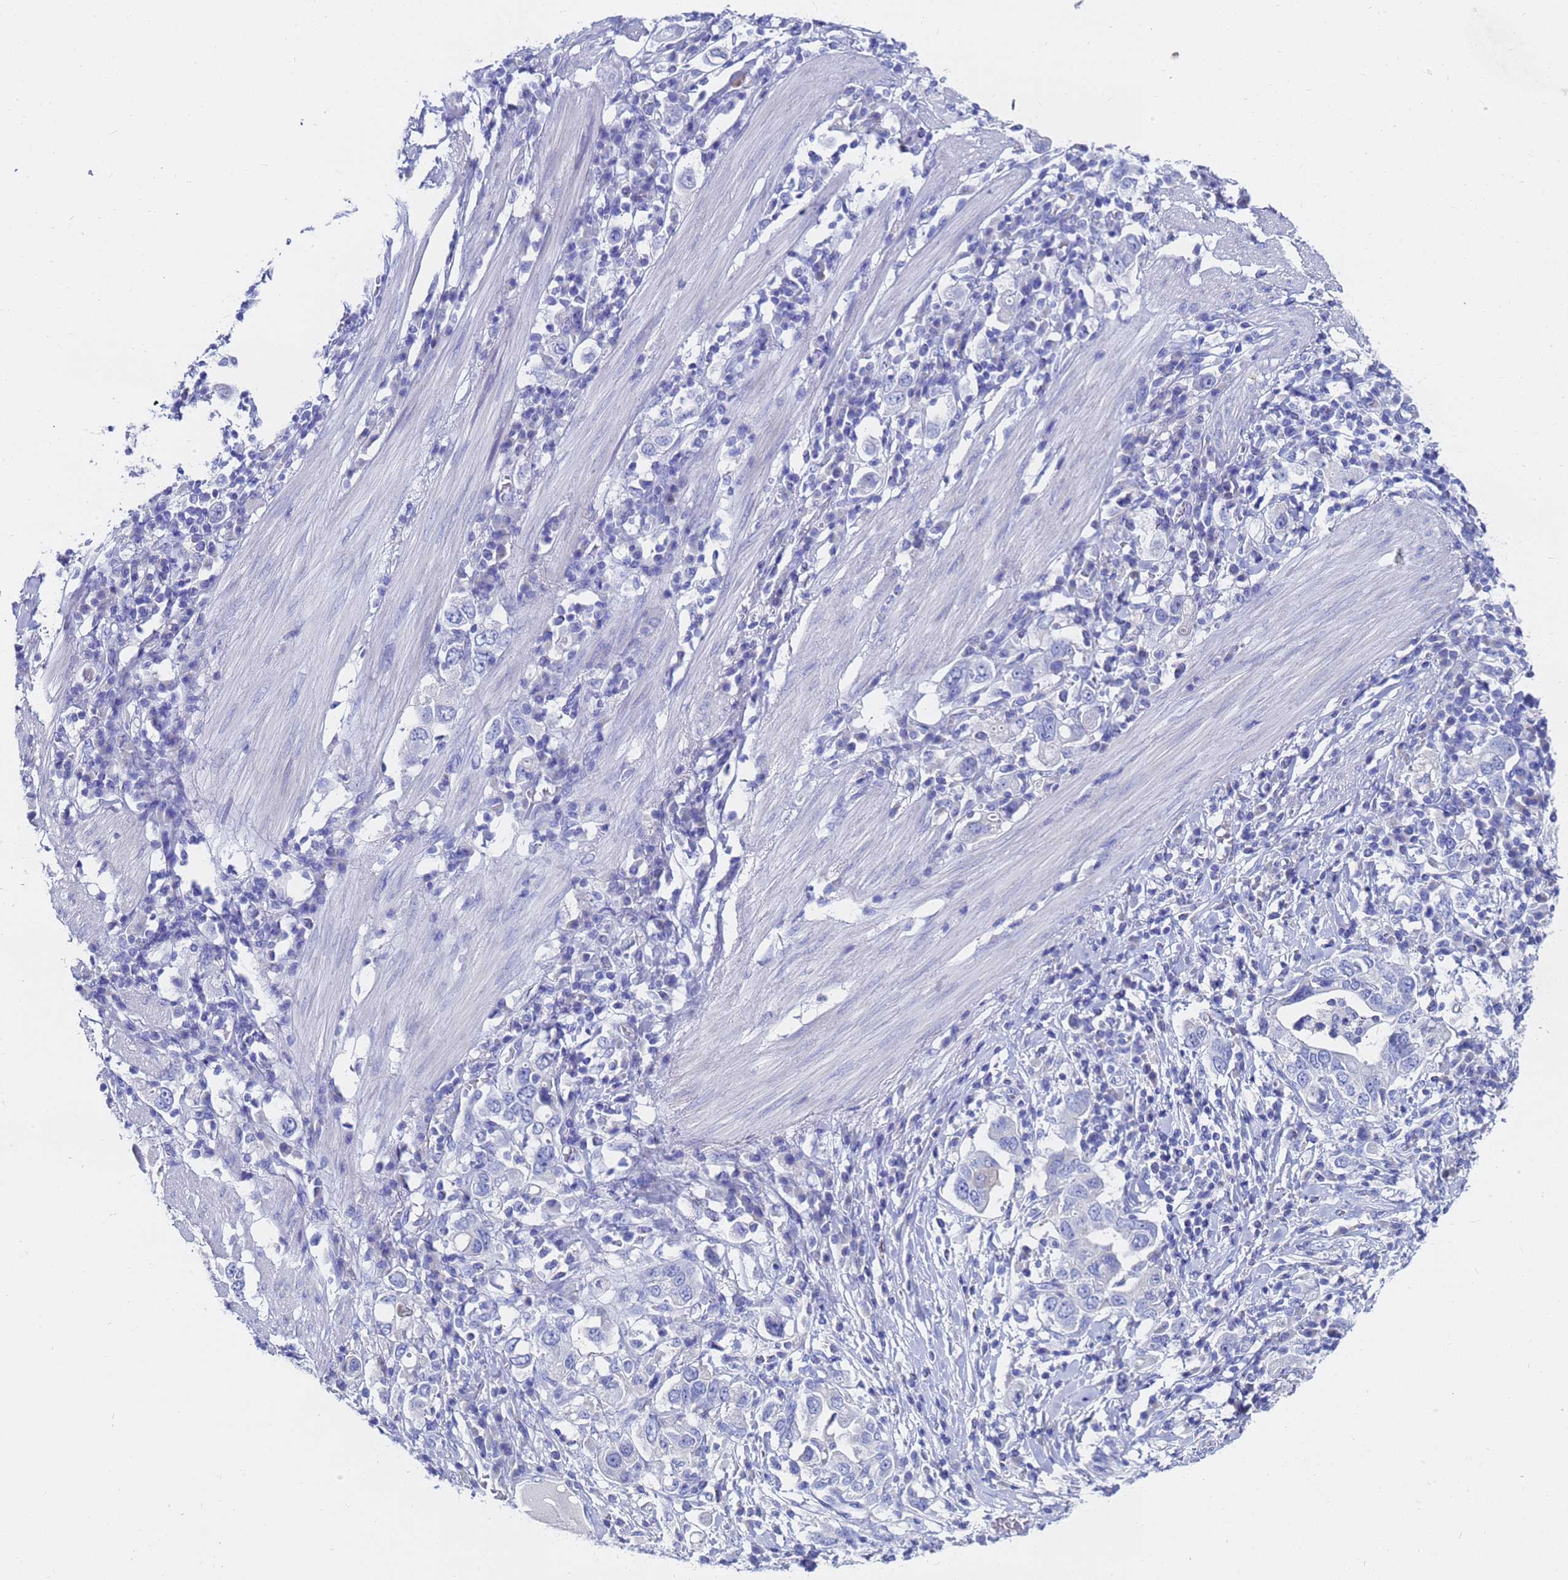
{"staining": {"intensity": "negative", "quantity": "none", "location": "none"}, "tissue": "stomach cancer", "cell_type": "Tumor cells", "image_type": "cancer", "snomed": [{"axis": "morphology", "description": "Adenocarcinoma, NOS"}, {"axis": "topography", "description": "Stomach, upper"}], "caption": "Stomach adenocarcinoma was stained to show a protein in brown. There is no significant positivity in tumor cells.", "gene": "C2orf72", "patient": {"sex": "male", "age": 62}}